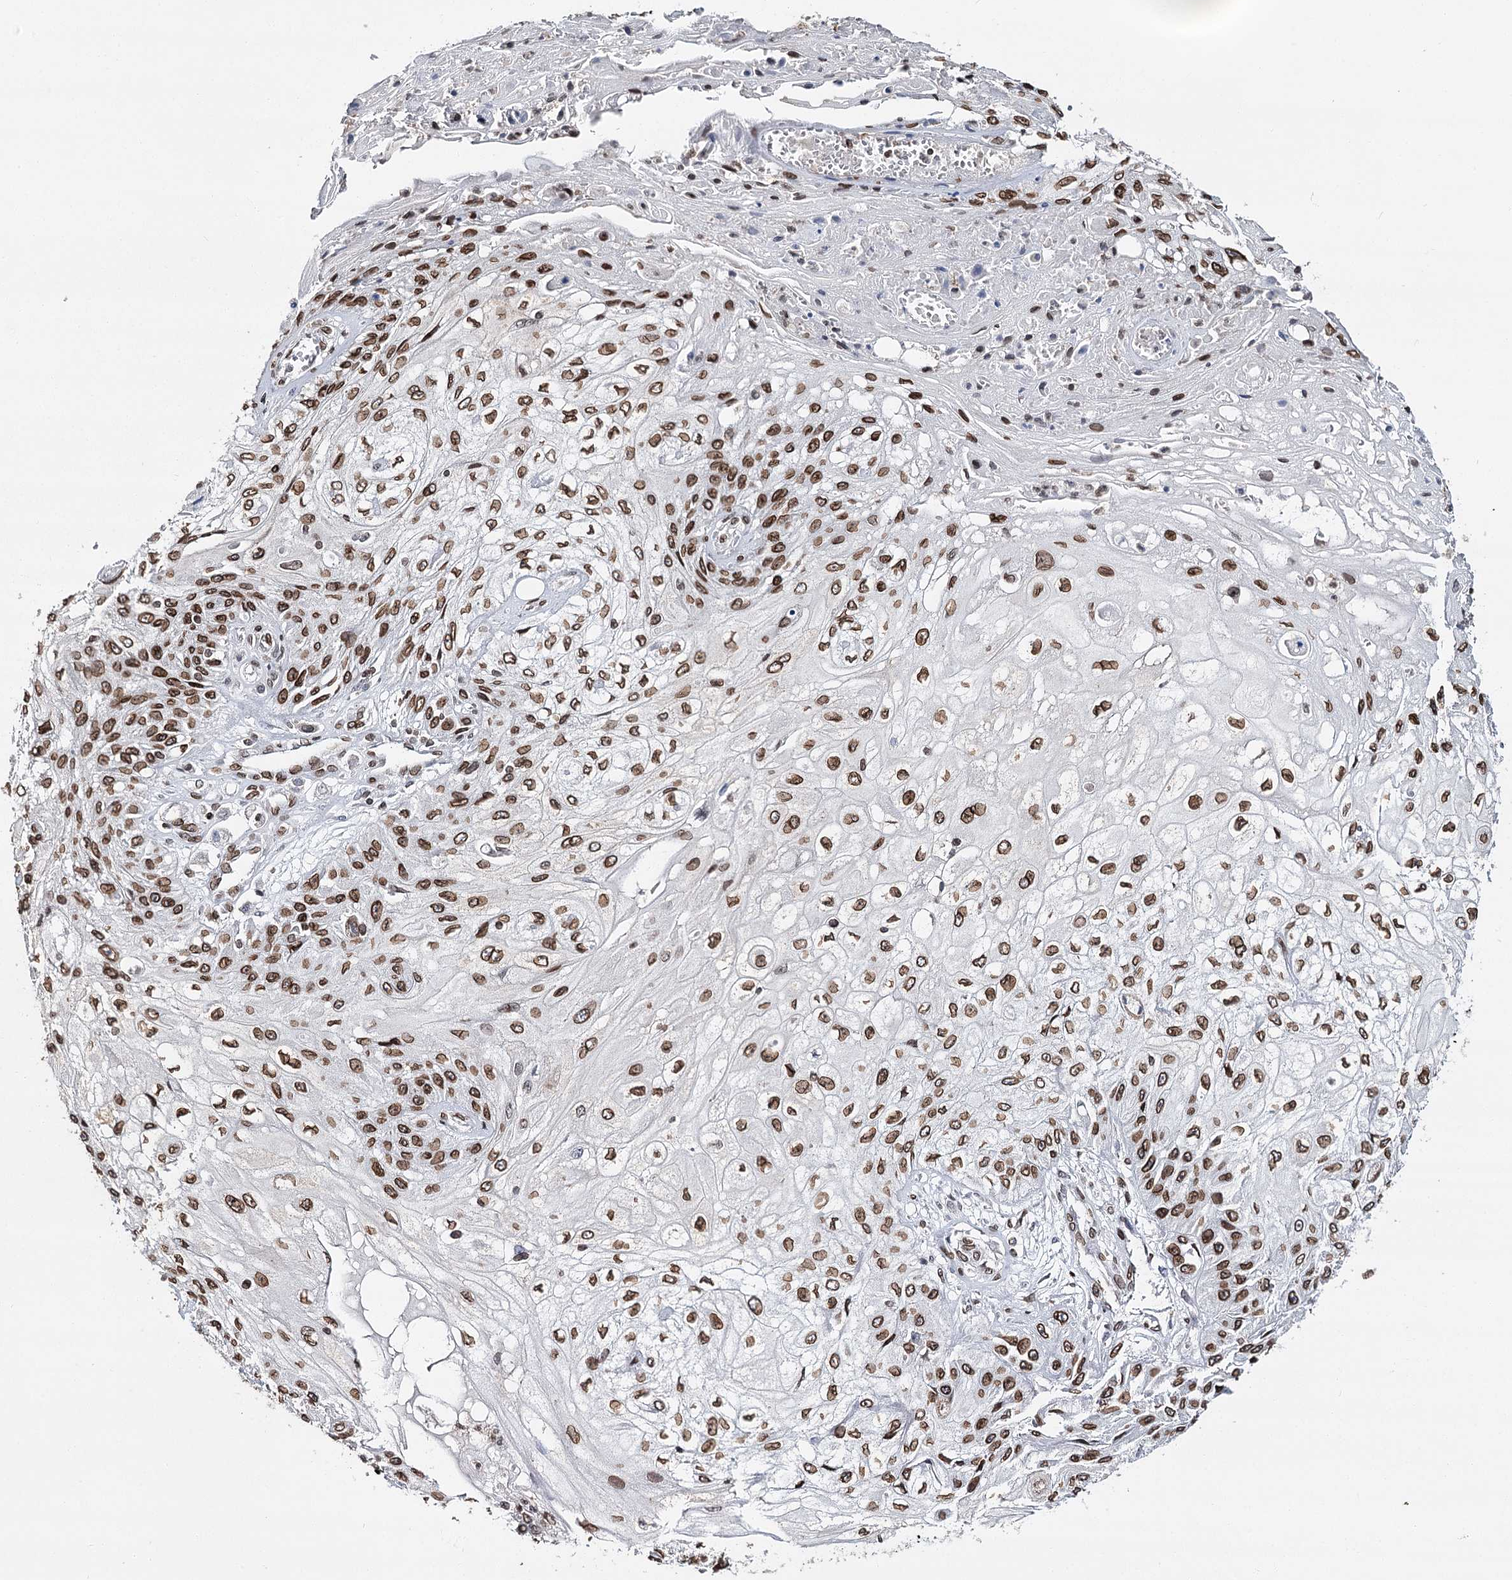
{"staining": {"intensity": "strong", "quantity": ">75%", "location": "cytoplasmic/membranous,nuclear"}, "tissue": "skin cancer", "cell_type": "Tumor cells", "image_type": "cancer", "snomed": [{"axis": "morphology", "description": "Squamous cell carcinoma, NOS"}, {"axis": "morphology", "description": "Squamous cell carcinoma, metastatic, NOS"}, {"axis": "topography", "description": "Skin"}, {"axis": "topography", "description": "Lymph node"}], "caption": "A histopathology image of skin cancer (squamous cell carcinoma) stained for a protein reveals strong cytoplasmic/membranous and nuclear brown staining in tumor cells. (Brightfield microscopy of DAB IHC at high magnification).", "gene": "KIAA0930", "patient": {"sex": "male", "age": 75}}